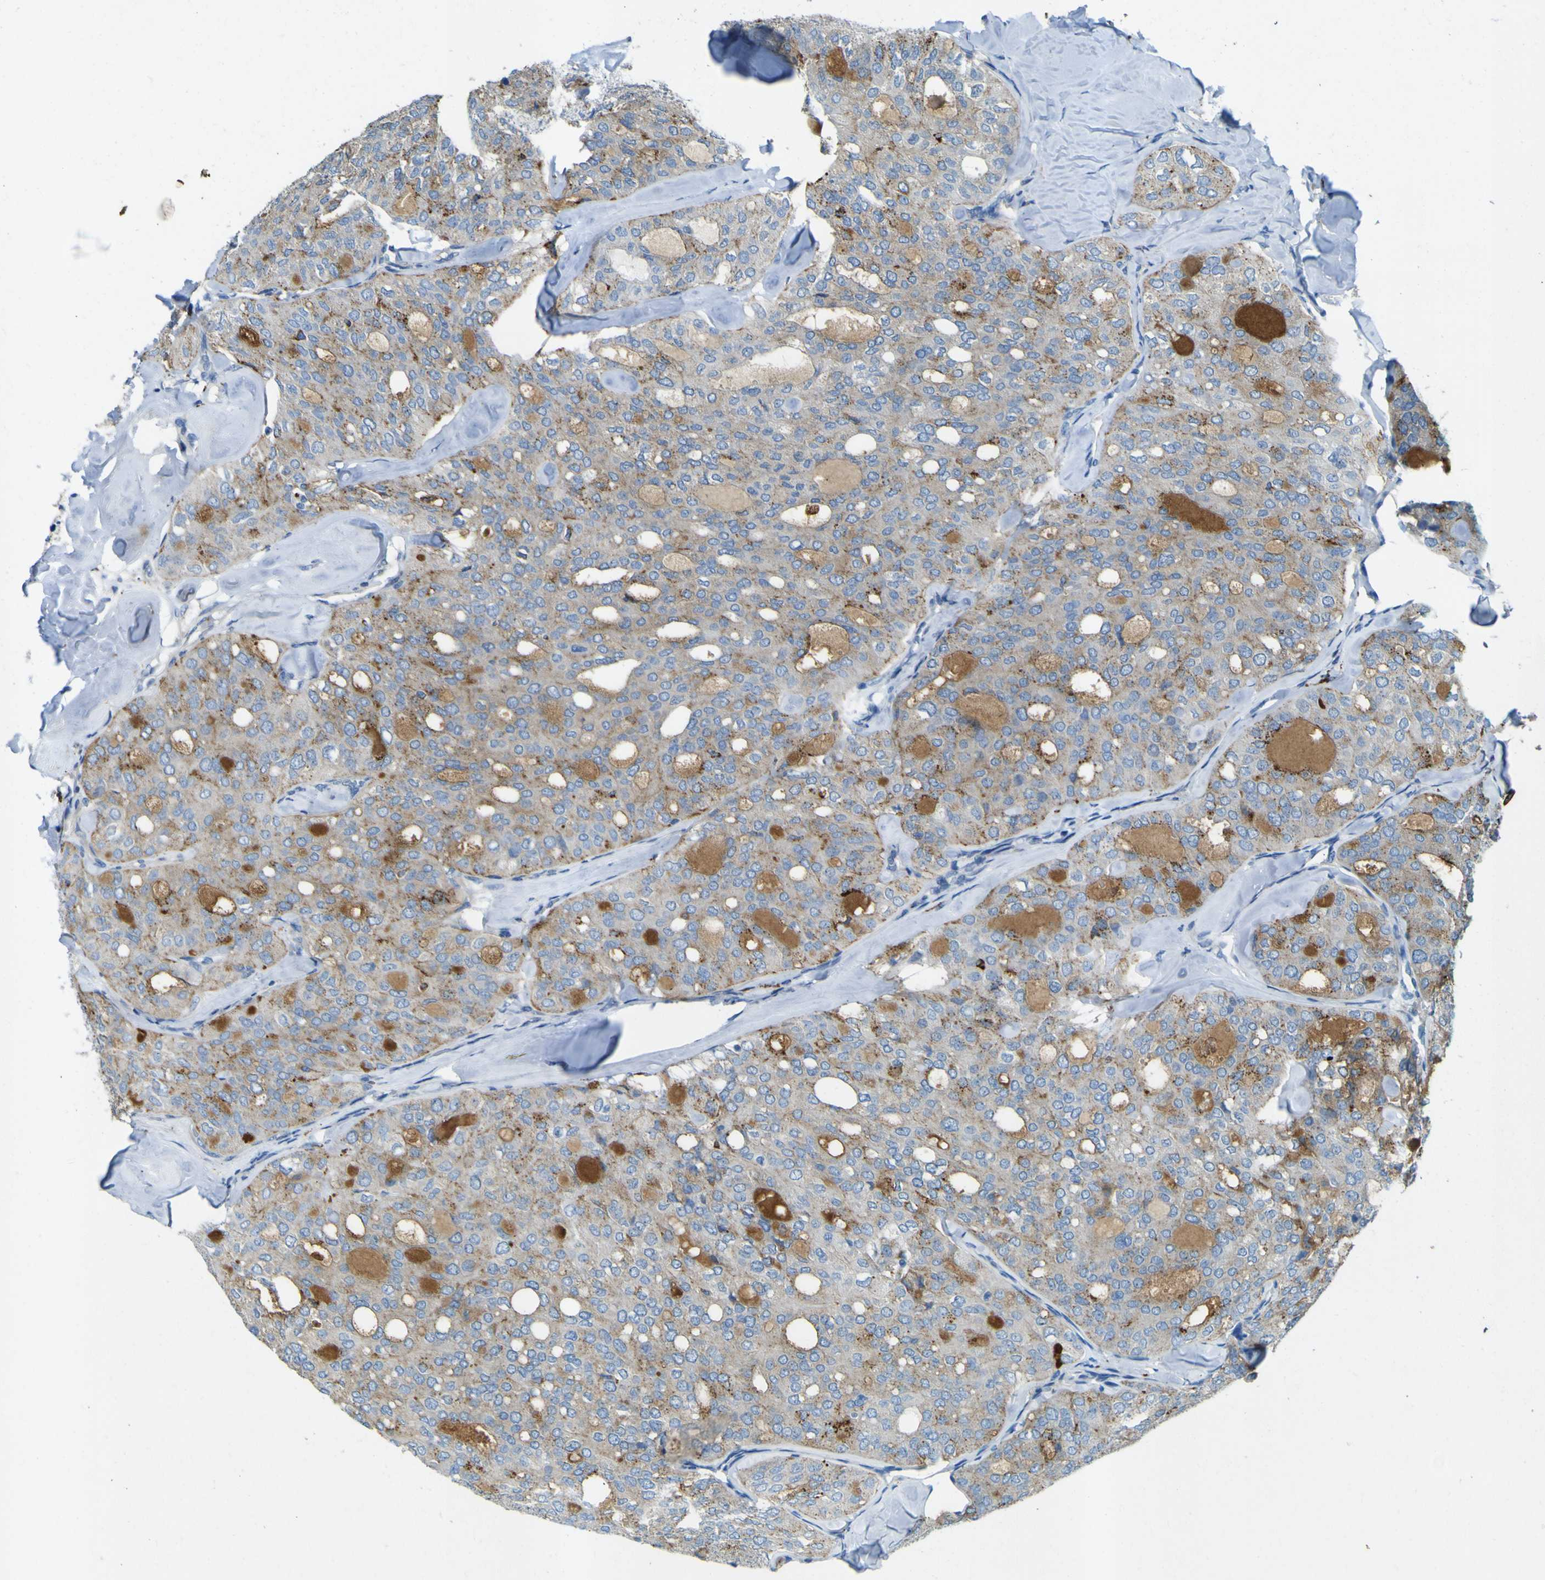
{"staining": {"intensity": "weak", "quantity": "25%-75%", "location": "cytoplasmic/membranous"}, "tissue": "thyroid cancer", "cell_type": "Tumor cells", "image_type": "cancer", "snomed": [{"axis": "morphology", "description": "Follicular adenoma carcinoma, NOS"}, {"axis": "topography", "description": "Thyroid gland"}], "caption": "An image of thyroid follicular adenoma carcinoma stained for a protein shows weak cytoplasmic/membranous brown staining in tumor cells.", "gene": "PDE9A", "patient": {"sex": "male", "age": 75}}